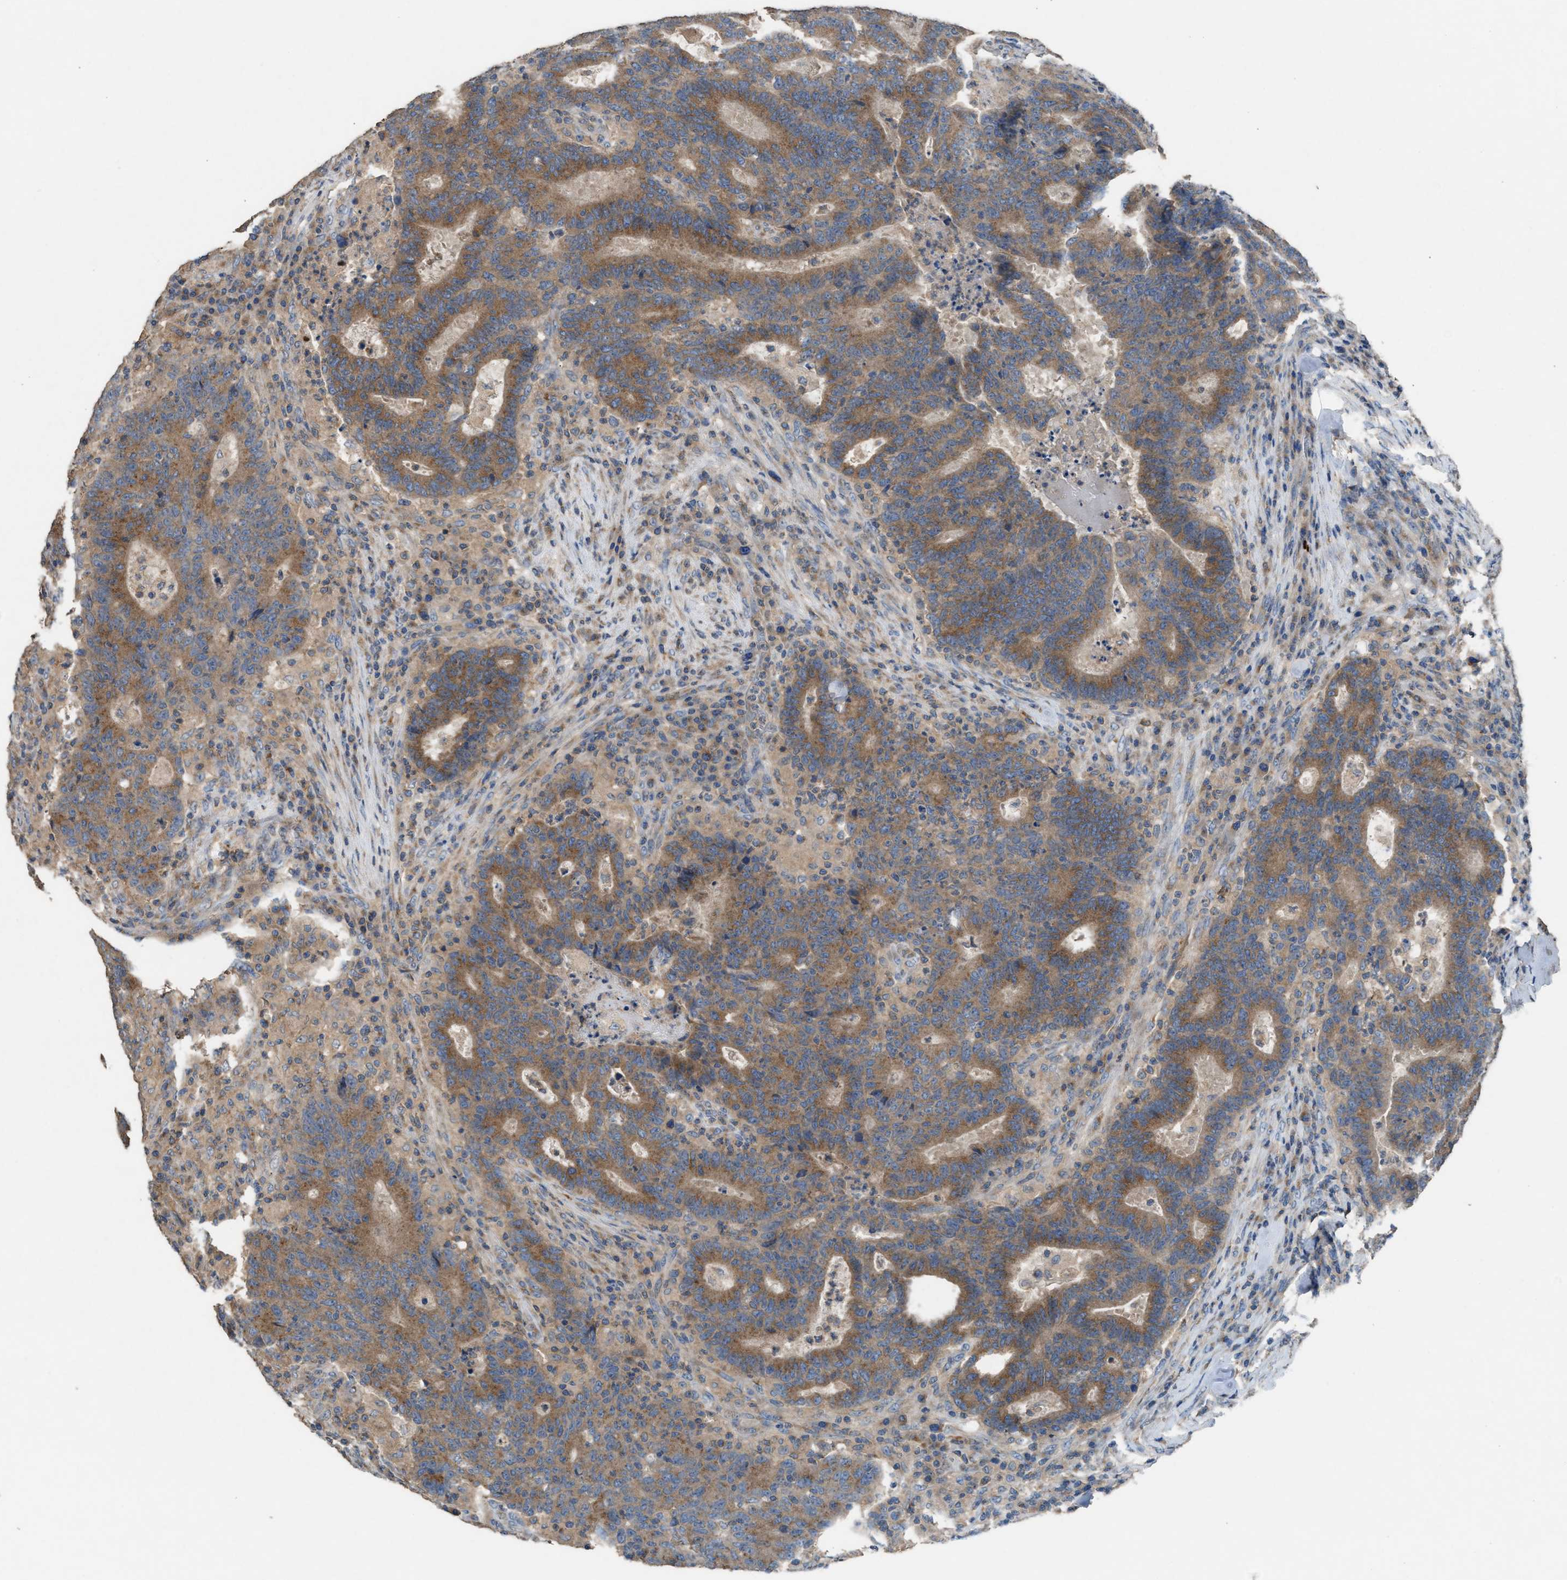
{"staining": {"intensity": "moderate", "quantity": ">75%", "location": "cytoplasmic/membranous"}, "tissue": "colorectal cancer", "cell_type": "Tumor cells", "image_type": "cancer", "snomed": [{"axis": "morphology", "description": "Adenocarcinoma, NOS"}, {"axis": "topography", "description": "Colon"}], "caption": "The histopathology image demonstrates a brown stain indicating the presence of a protein in the cytoplasmic/membranous of tumor cells in colorectal cancer (adenocarcinoma). Nuclei are stained in blue.", "gene": "TPK1", "patient": {"sex": "female", "age": 75}}